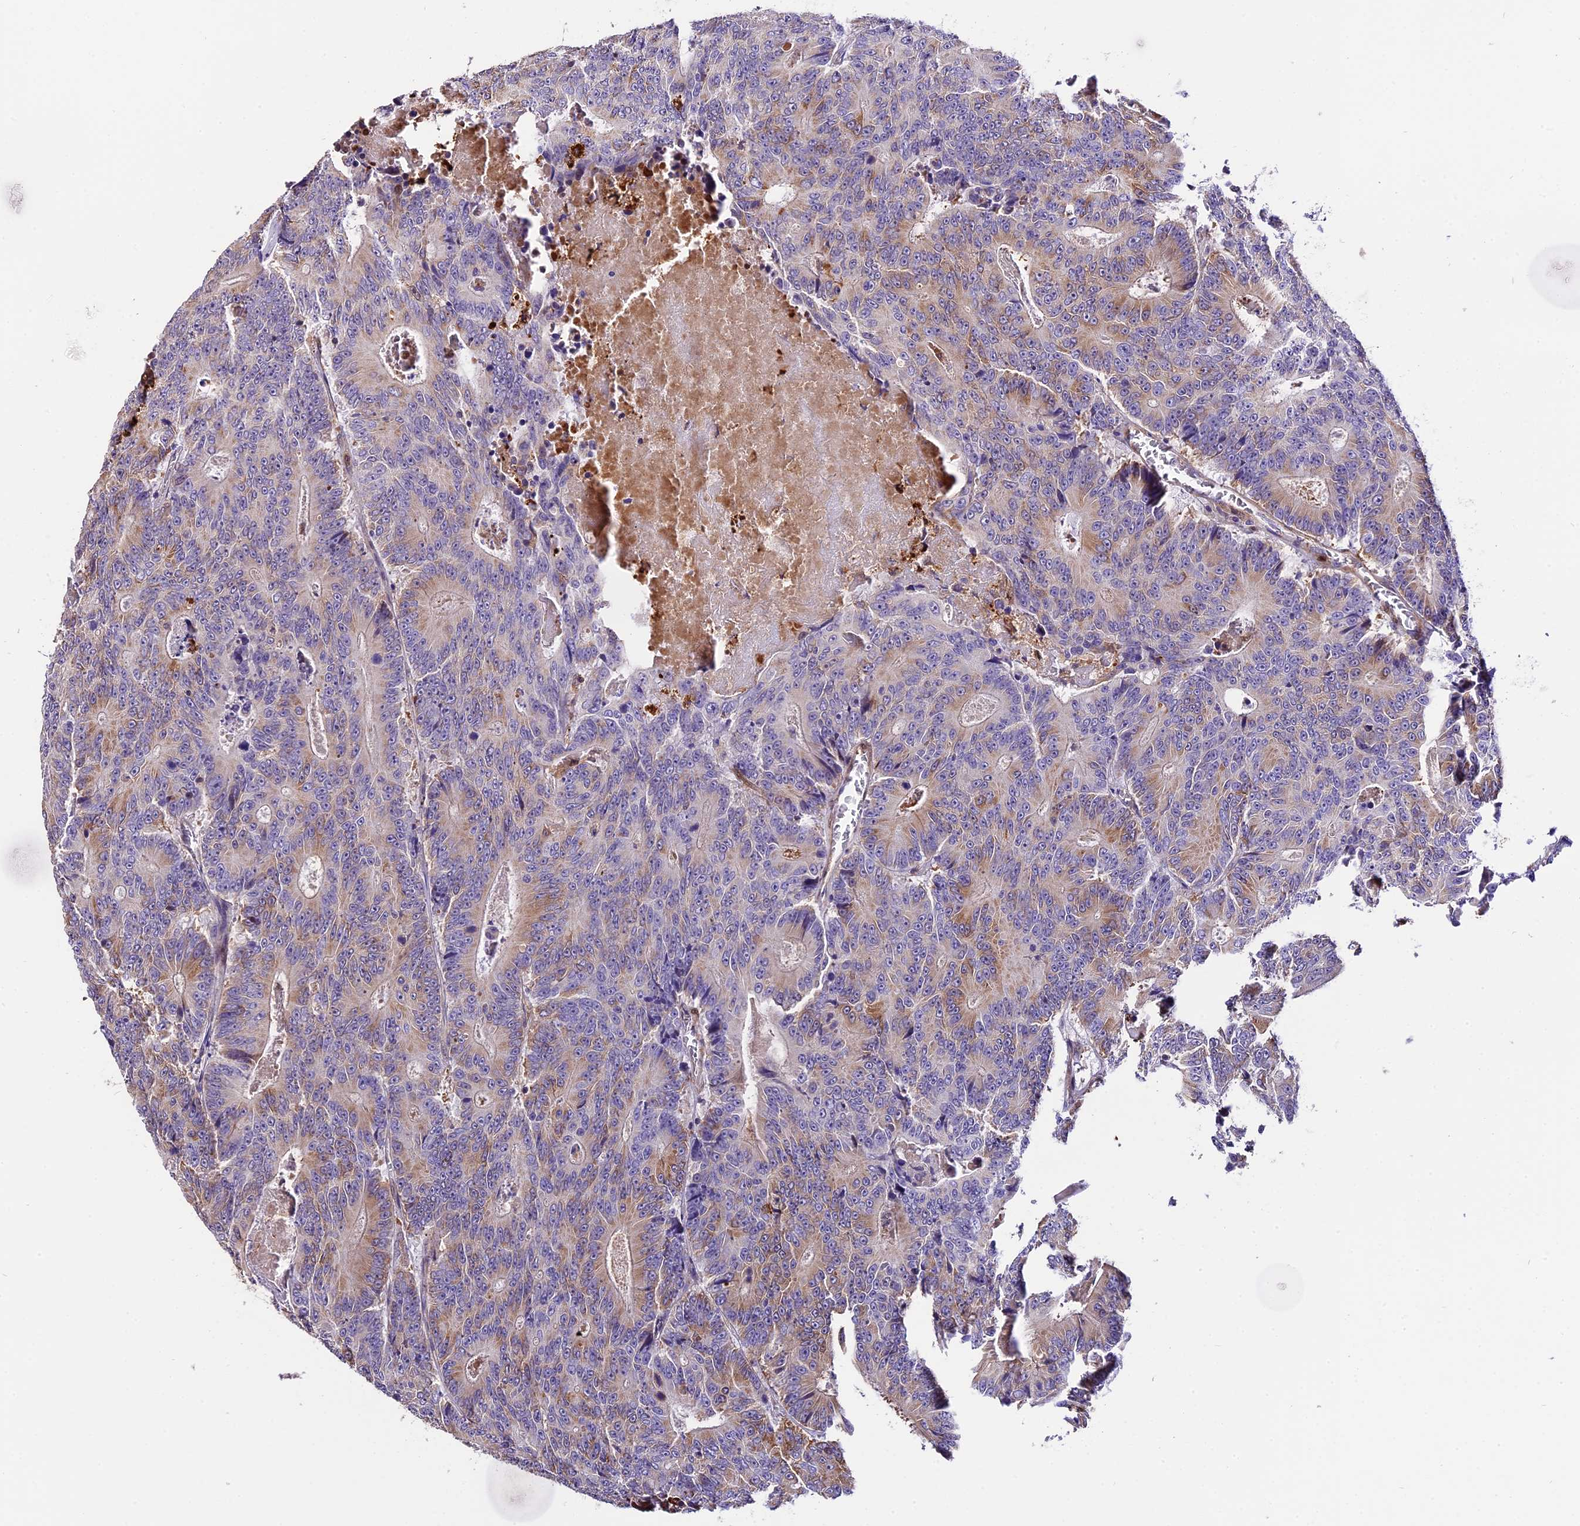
{"staining": {"intensity": "moderate", "quantity": "<25%", "location": "cytoplasmic/membranous"}, "tissue": "colorectal cancer", "cell_type": "Tumor cells", "image_type": "cancer", "snomed": [{"axis": "morphology", "description": "Adenocarcinoma, NOS"}, {"axis": "topography", "description": "Colon"}], "caption": "The image exhibits staining of colorectal cancer (adenocarcinoma), revealing moderate cytoplasmic/membranous protein staining (brown color) within tumor cells.", "gene": "MAP3K7CL", "patient": {"sex": "male", "age": 83}}